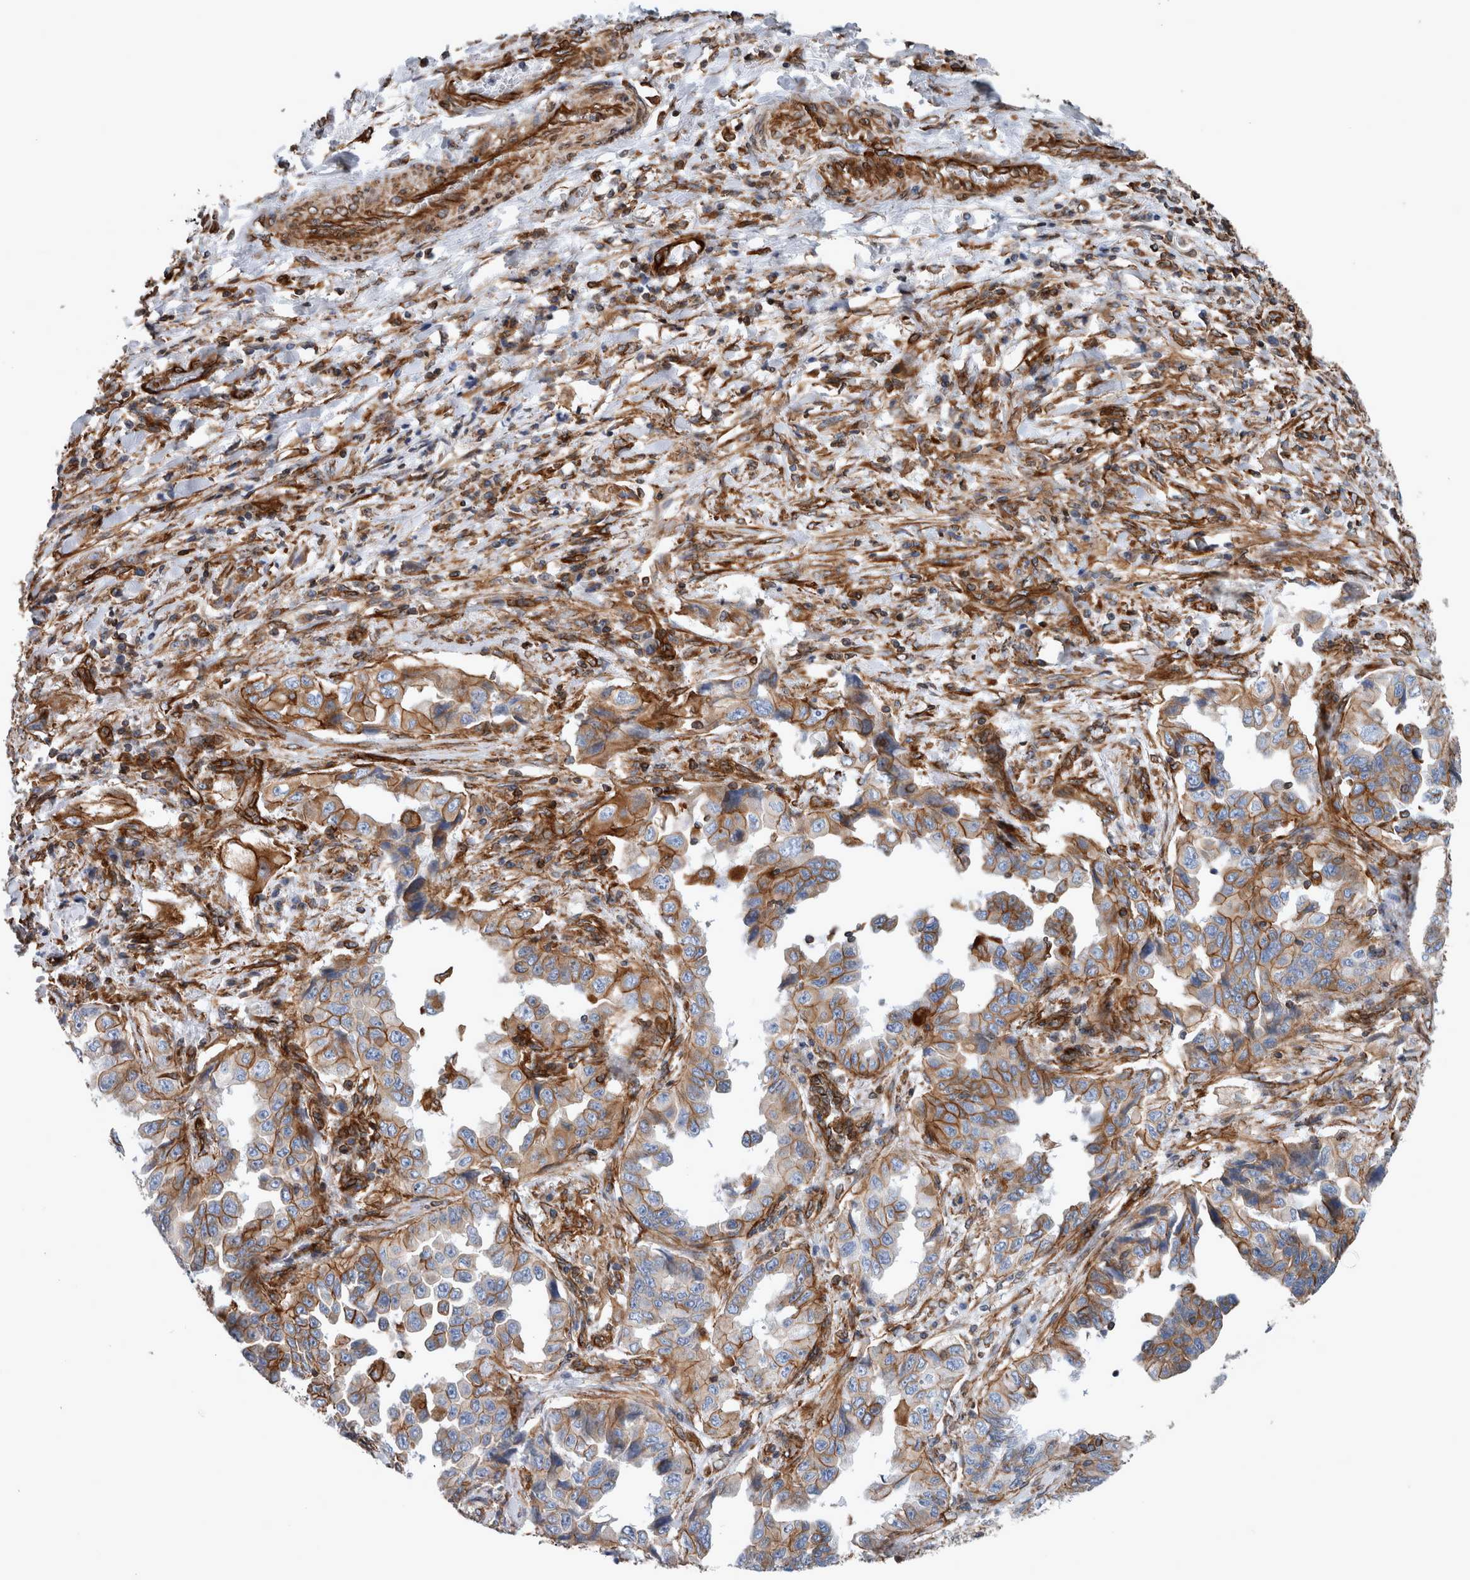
{"staining": {"intensity": "moderate", "quantity": ">75%", "location": "cytoplasmic/membranous"}, "tissue": "lung cancer", "cell_type": "Tumor cells", "image_type": "cancer", "snomed": [{"axis": "morphology", "description": "Adenocarcinoma, NOS"}, {"axis": "topography", "description": "Lung"}], "caption": "Lung cancer stained for a protein (brown) reveals moderate cytoplasmic/membranous positive staining in approximately >75% of tumor cells.", "gene": "PLEC", "patient": {"sex": "female", "age": 51}}